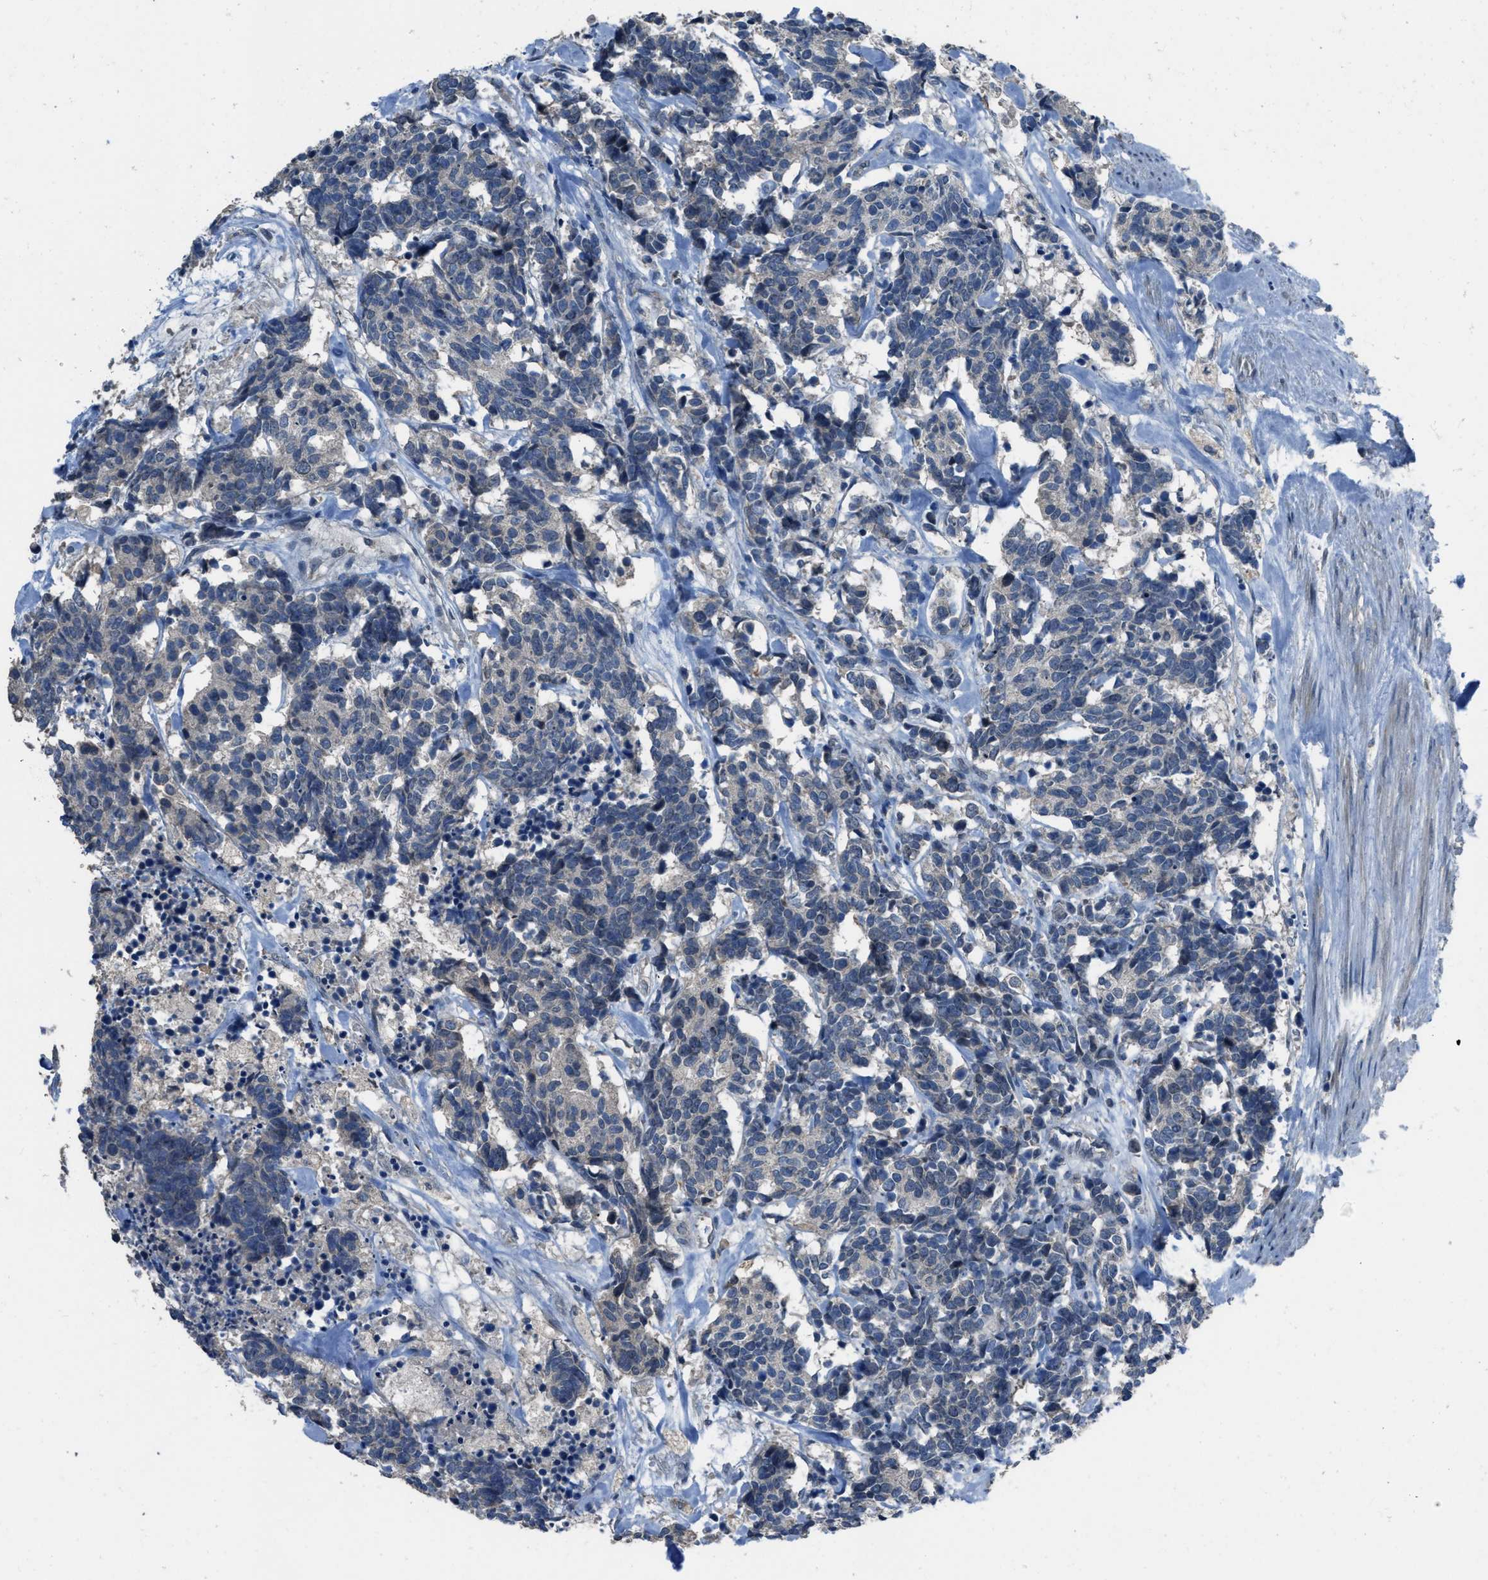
{"staining": {"intensity": "weak", "quantity": "25%-75%", "location": "cytoplasmic/membranous"}, "tissue": "carcinoid", "cell_type": "Tumor cells", "image_type": "cancer", "snomed": [{"axis": "morphology", "description": "Carcinoma, NOS"}, {"axis": "morphology", "description": "Carcinoid, malignant, NOS"}, {"axis": "topography", "description": "Urinary bladder"}], "caption": "Carcinoma stained for a protein (brown) demonstrates weak cytoplasmic/membranous positive expression in about 25%-75% of tumor cells.", "gene": "MIS18A", "patient": {"sex": "male", "age": 57}}